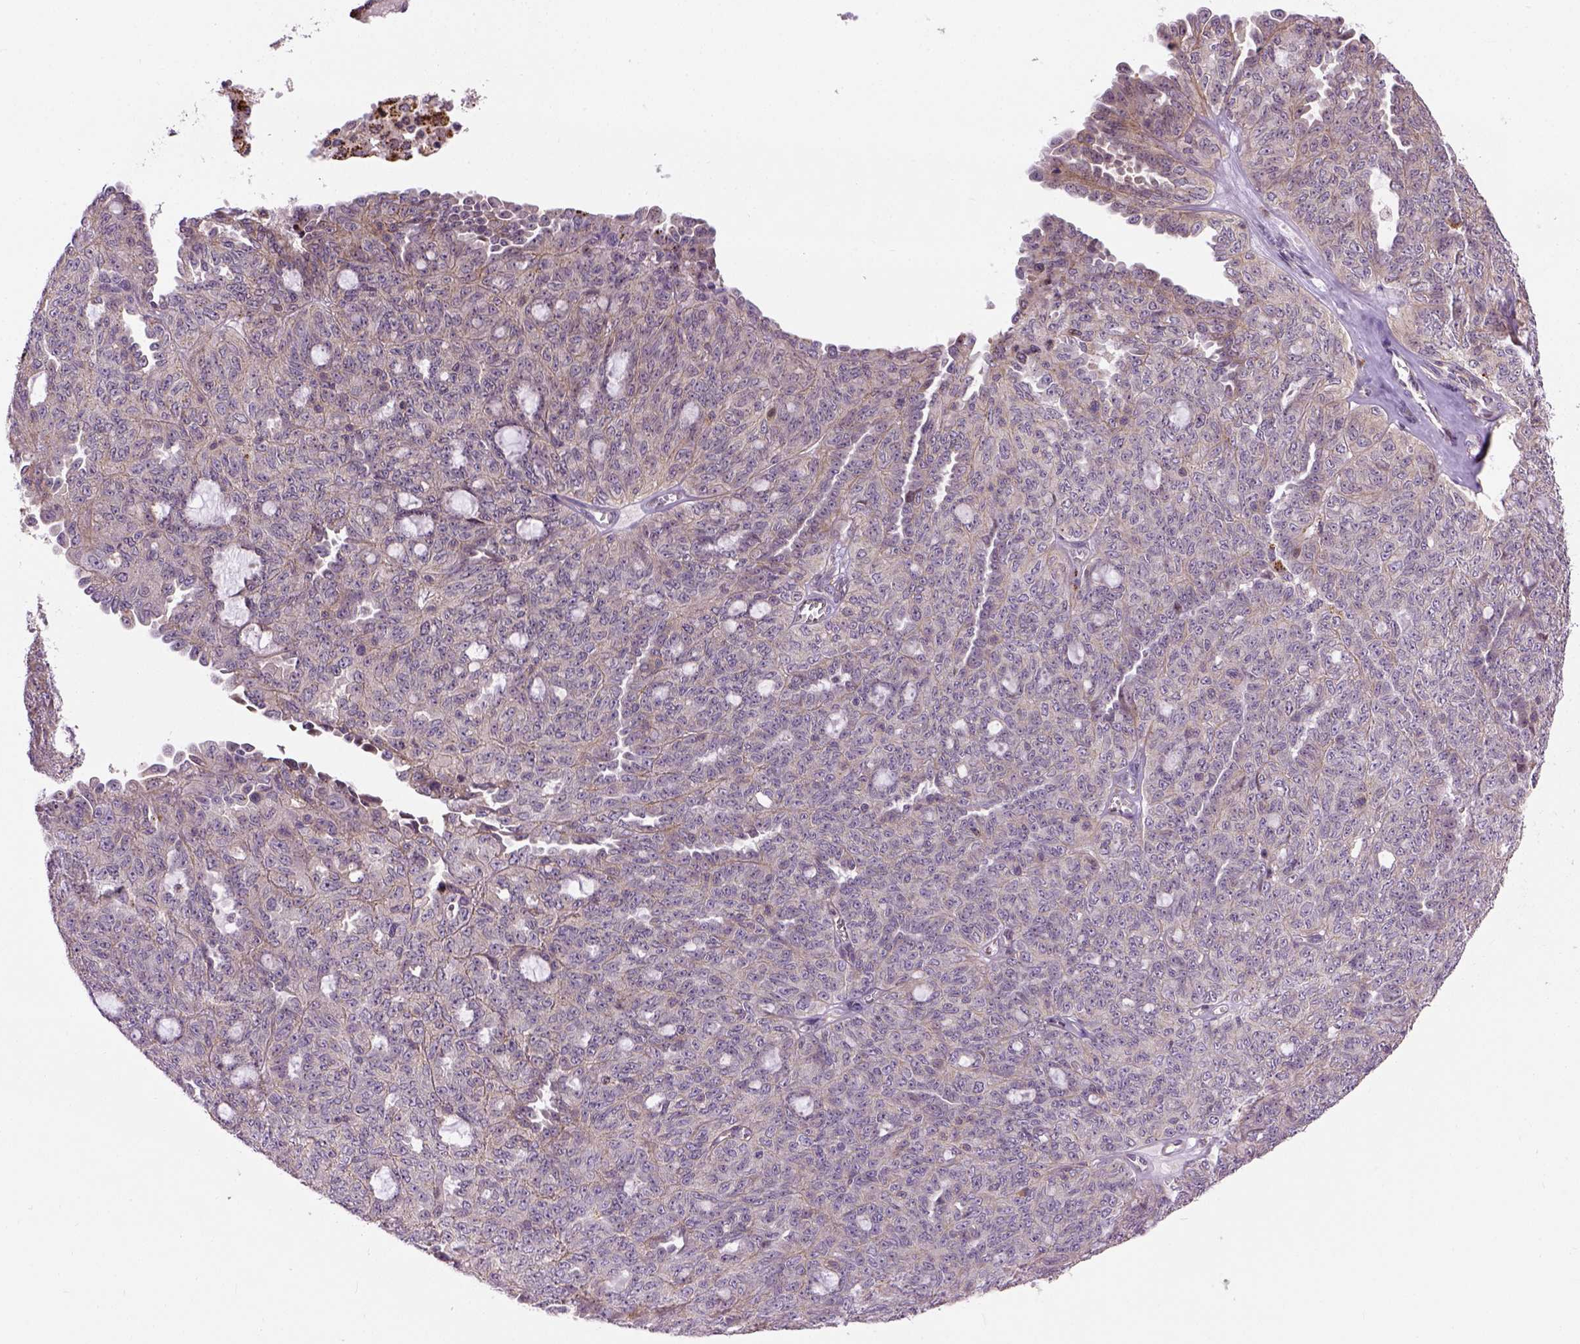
{"staining": {"intensity": "weak", "quantity": "<25%", "location": "cytoplasmic/membranous"}, "tissue": "ovarian cancer", "cell_type": "Tumor cells", "image_type": "cancer", "snomed": [{"axis": "morphology", "description": "Cystadenocarcinoma, serous, NOS"}, {"axis": "topography", "description": "Ovary"}], "caption": "Immunohistochemistry of ovarian serous cystadenocarcinoma demonstrates no positivity in tumor cells.", "gene": "KAZN", "patient": {"sex": "female", "age": 71}}